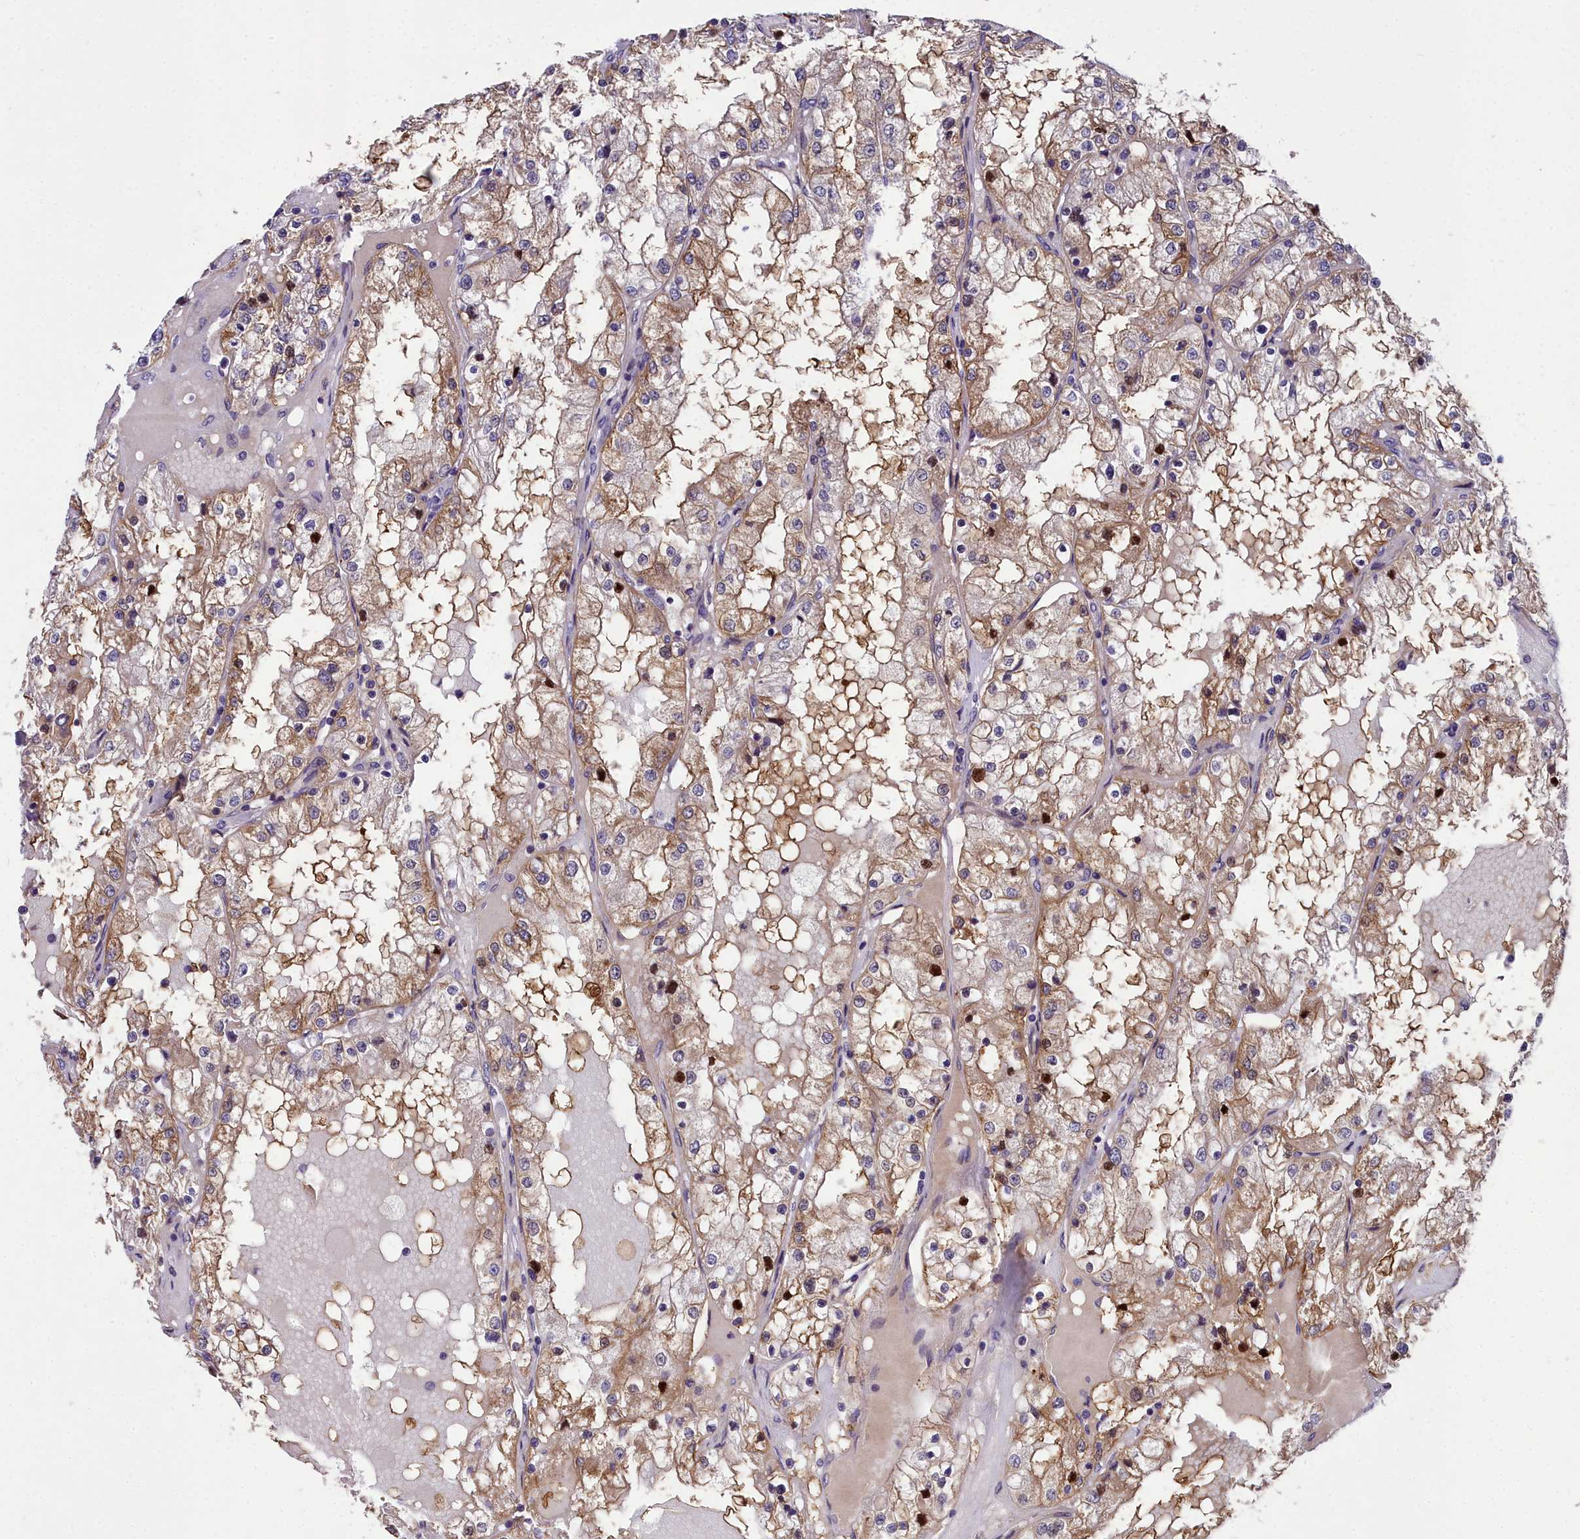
{"staining": {"intensity": "moderate", "quantity": ">75%", "location": "cytoplasmic/membranous"}, "tissue": "renal cancer", "cell_type": "Tumor cells", "image_type": "cancer", "snomed": [{"axis": "morphology", "description": "Adenocarcinoma, NOS"}, {"axis": "topography", "description": "Kidney"}], "caption": "This is an image of immunohistochemistry staining of renal adenocarcinoma, which shows moderate expression in the cytoplasmic/membranous of tumor cells.", "gene": "ZNF333", "patient": {"sex": "male", "age": 68}}